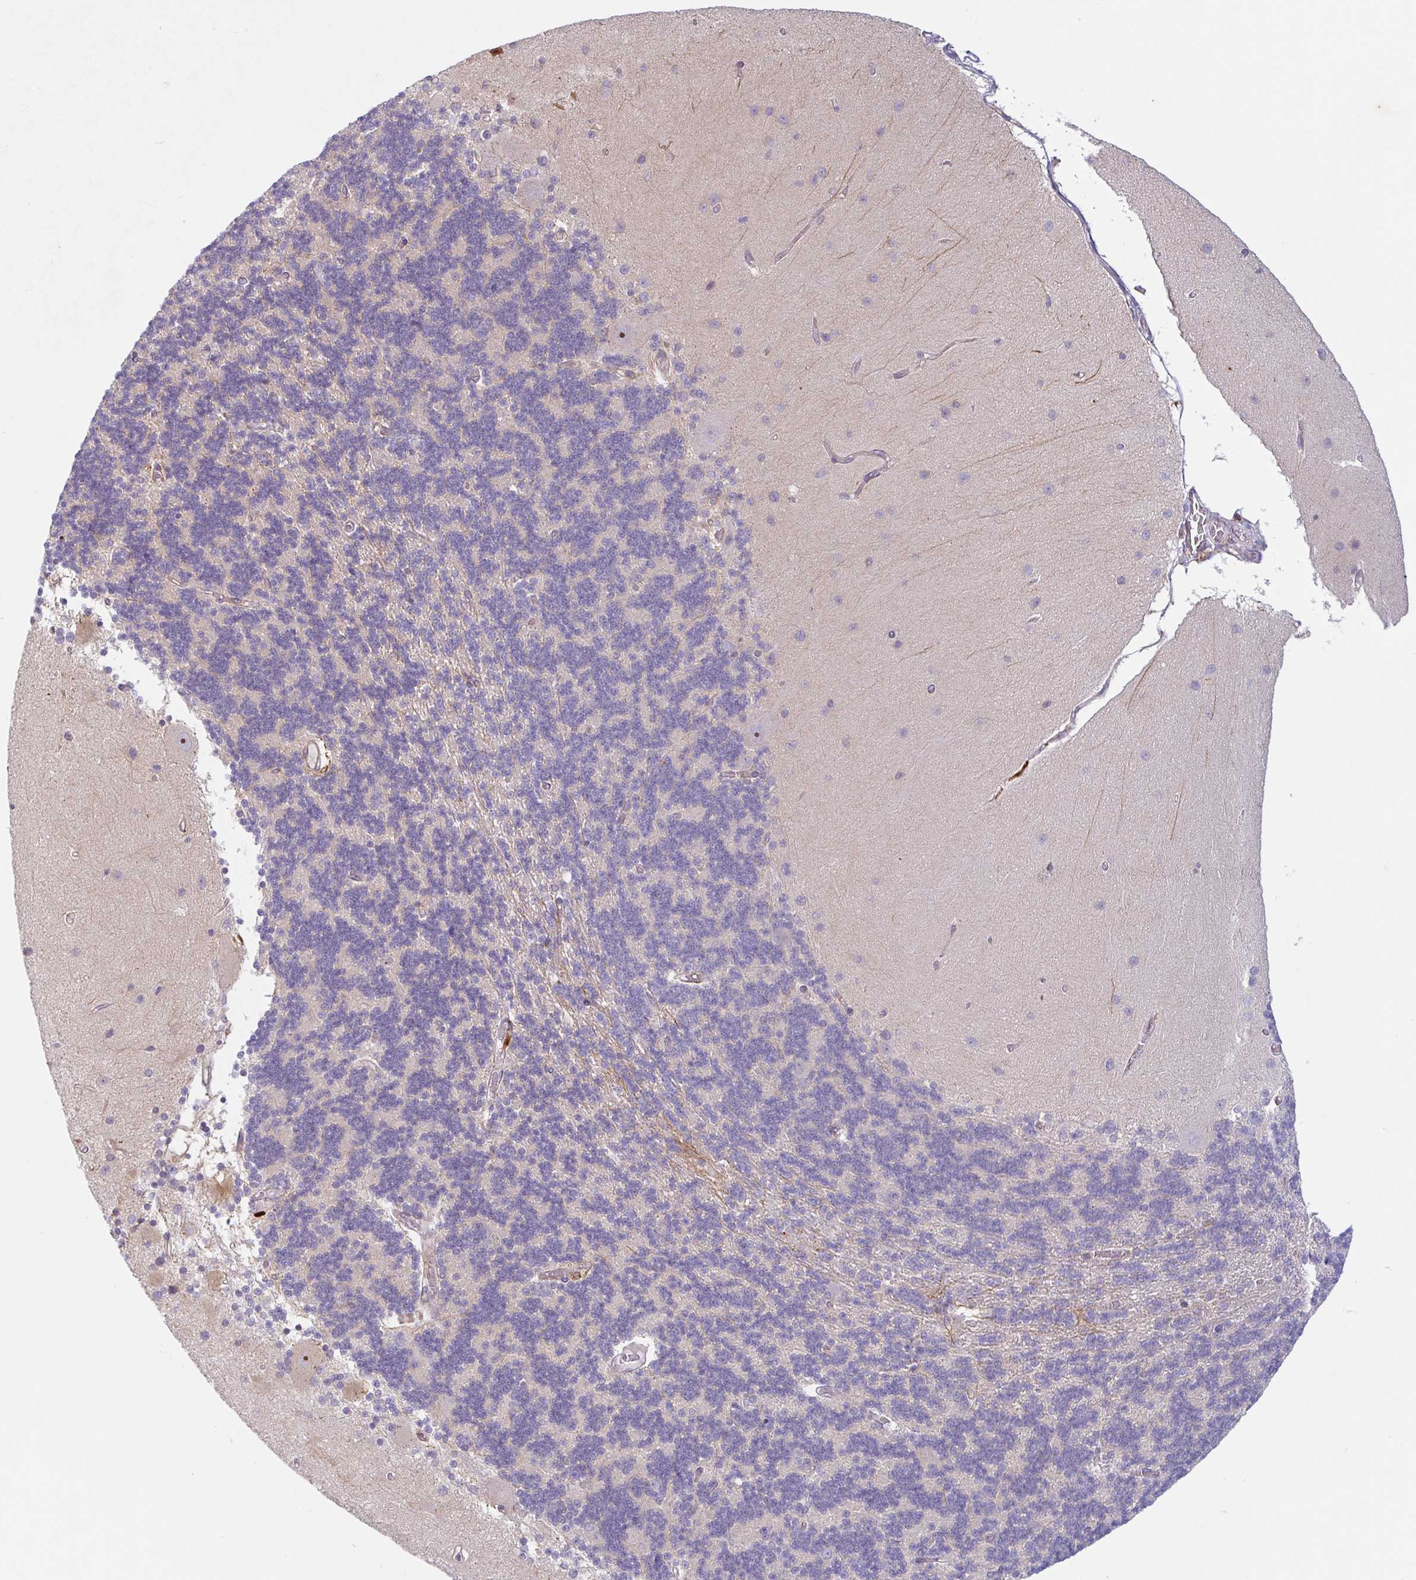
{"staining": {"intensity": "negative", "quantity": "none", "location": "none"}, "tissue": "cerebellum", "cell_type": "Cells in granular layer", "image_type": "normal", "snomed": [{"axis": "morphology", "description": "Normal tissue, NOS"}, {"axis": "topography", "description": "Cerebellum"}], "caption": "This is a micrograph of immunohistochemistry (IHC) staining of benign cerebellum, which shows no expression in cells in granular layer.", "gene": "RIT1", "patient": {"sex": "female", "age": 54}}